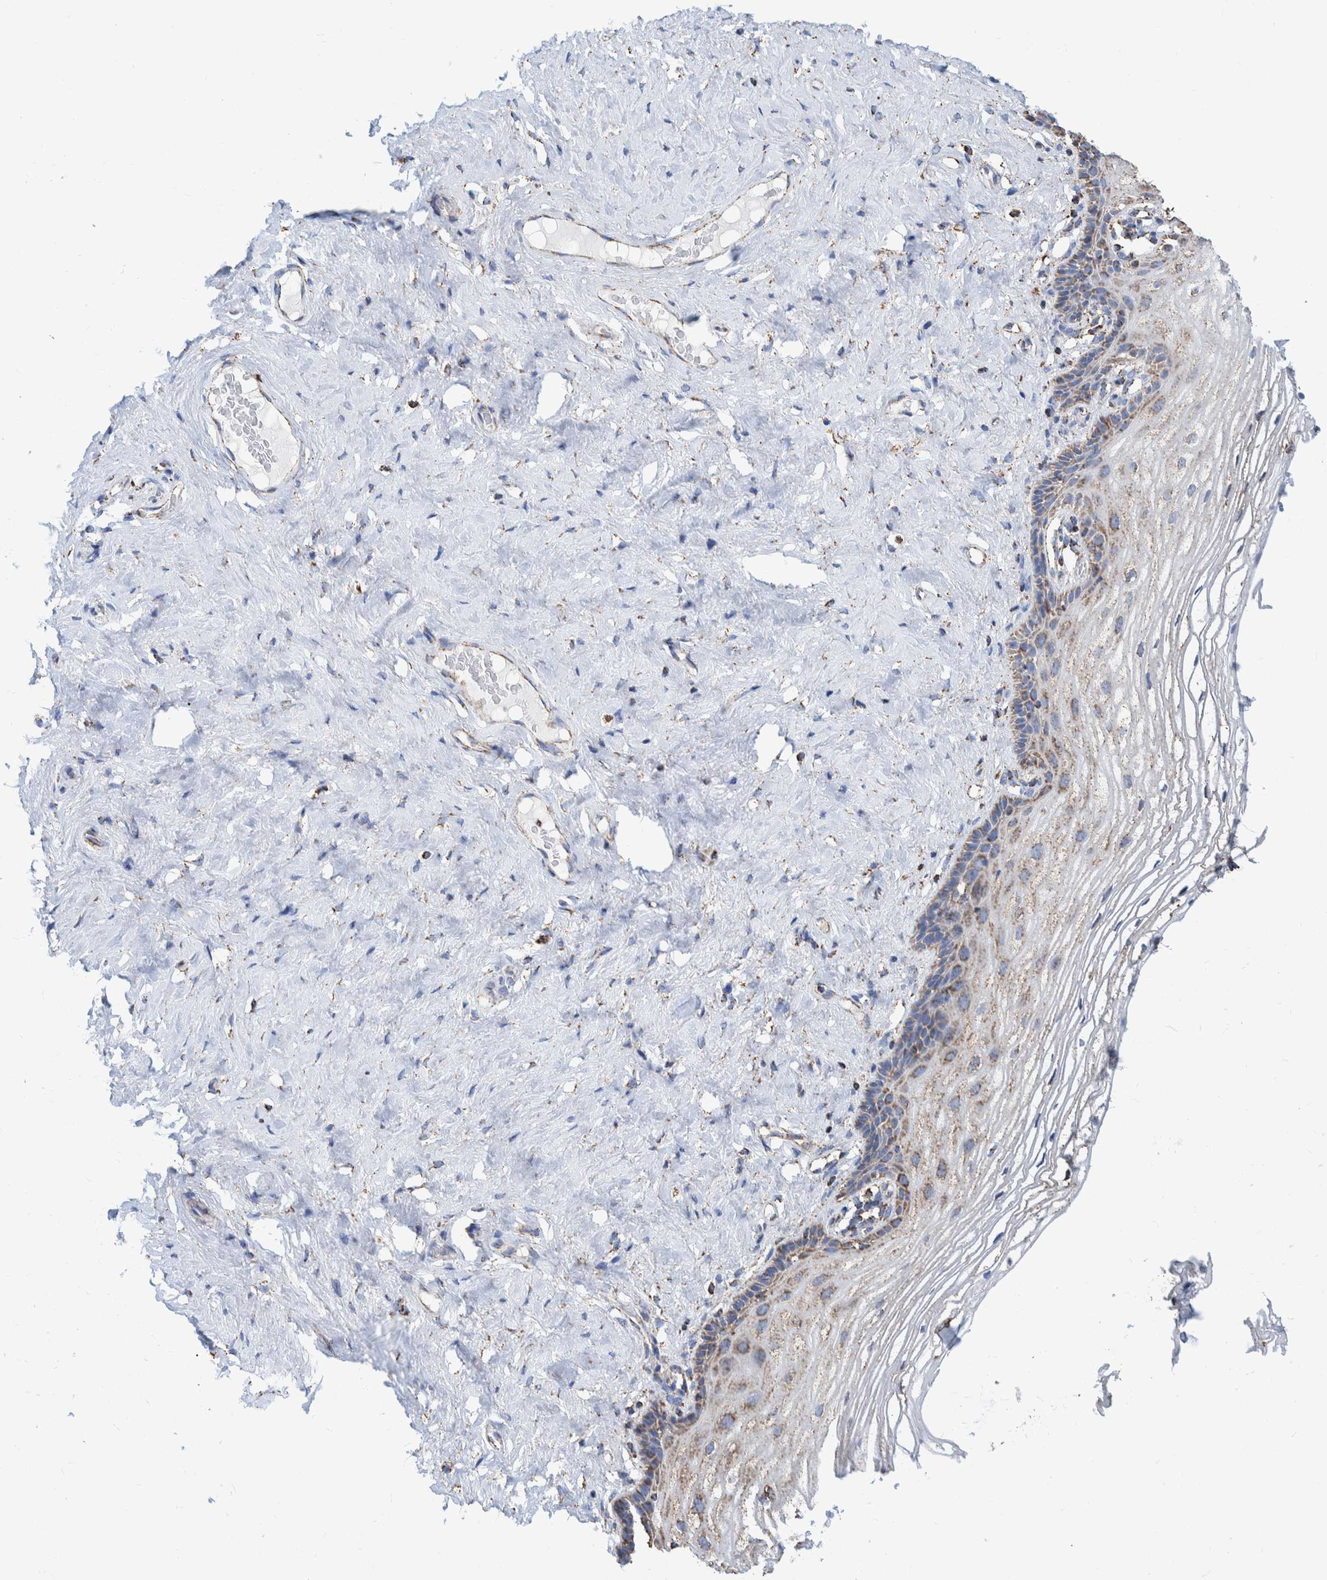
{"staining": {"intensity": "moderate", "quantity": "<25%", "location": "cytoplasmic/membranous"}, "tissue": "vagina", "cell_type": "Squamous epithelial cells", "image_type": "normal", "snomed": [{"axis": "morphology", "description": "Normal tissue, NOS"}, {"axis": "morphology", "description": "Adenocarcinoma, NOS"}, {"axis": "topography", "description": "Rectum"}, {"axis": "topography", "description": "Vagina"}], "caption": "This is a micrograph of immunohistochemistry (IHC) staining of normal vagina, which shows moderate staining in the cytoplasmic/membranous of squamous epithelial cells.", "gene": "VPS26C", "patient": {"sex": "female", "age": 71}}